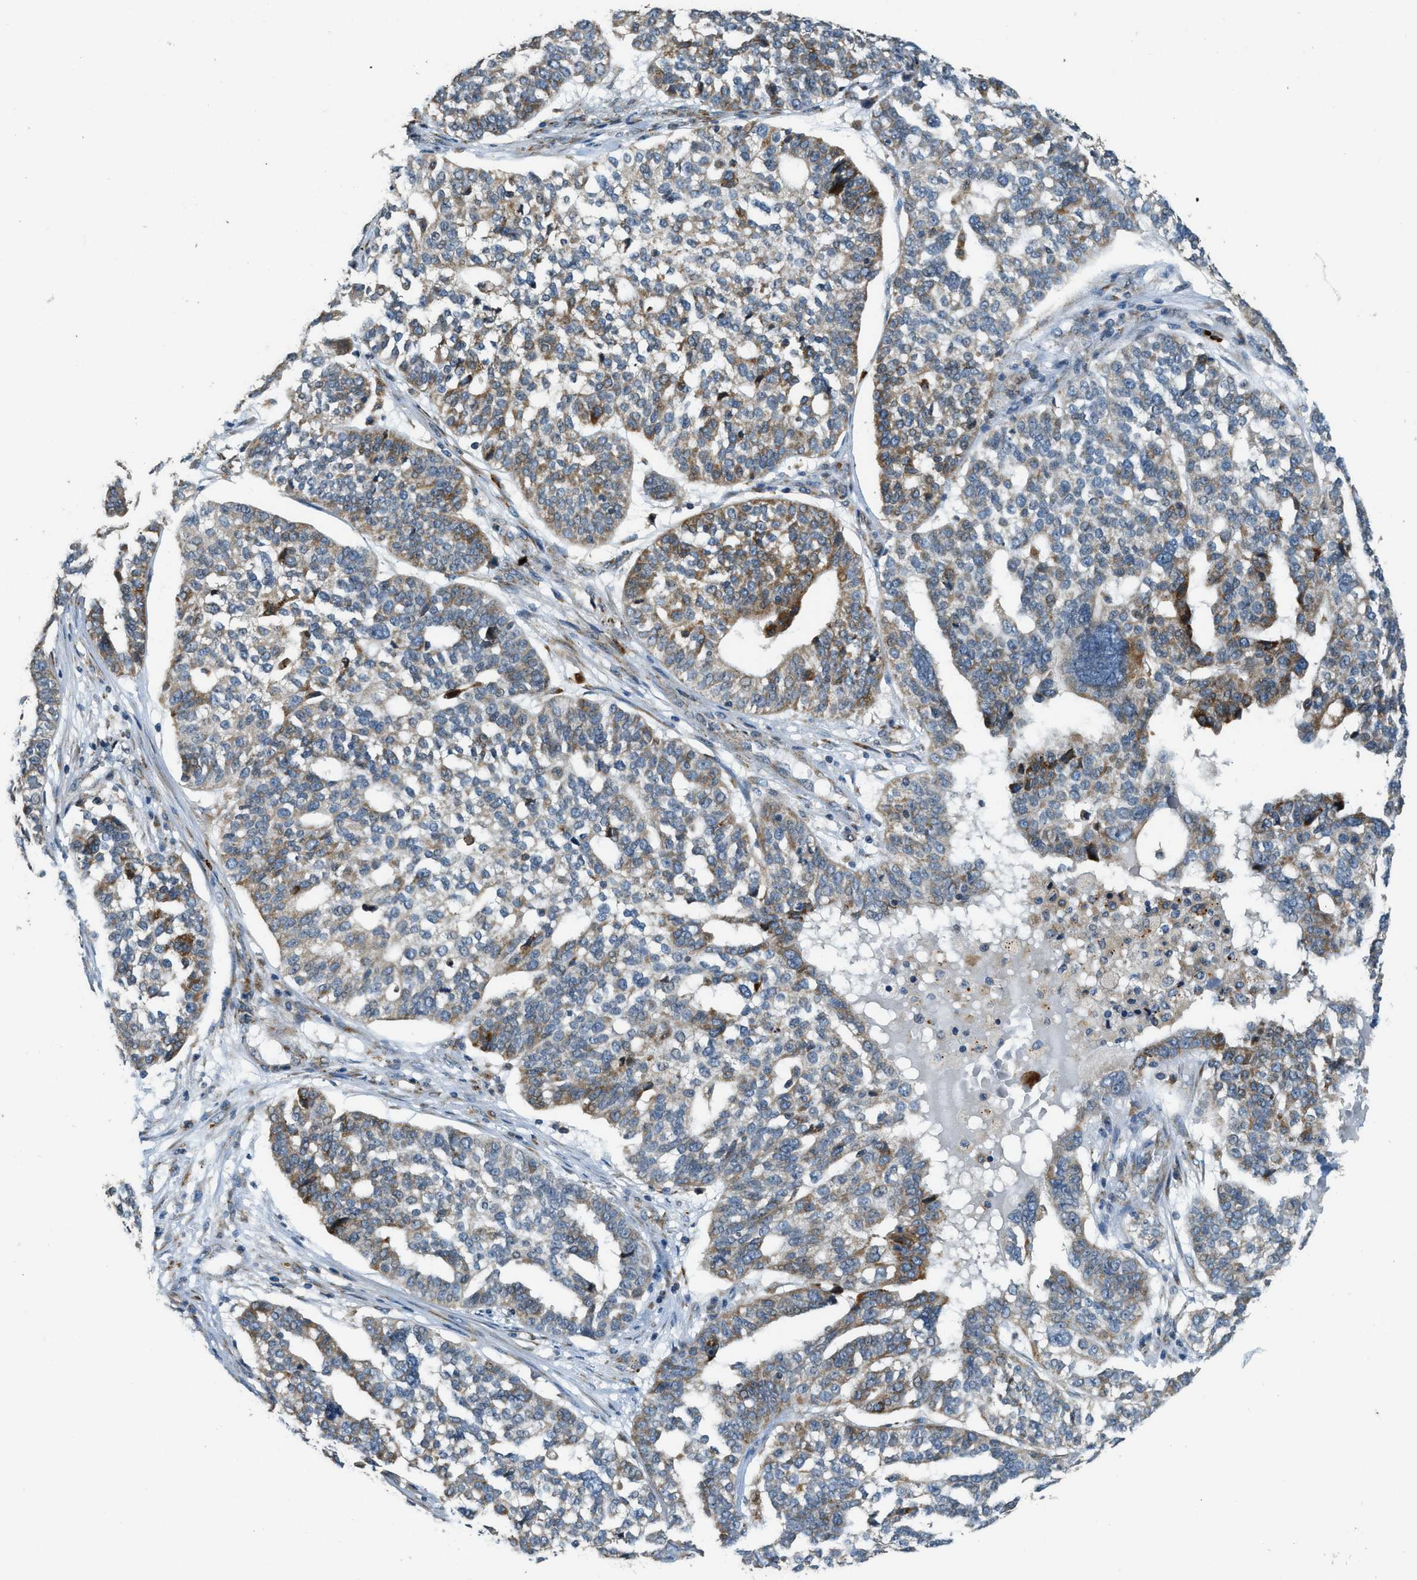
{"staining": {"intensity": "moderate", "quantity": "25%-75%", "location": "cytoplasmic/membranous"}, "tissue": "ovarian cancer", "cell_type": "Tumor cells", "image_type": "cancer", "snomed": [{"axis": "morphology", "description": "Cystadenocarcinoma, serous, NOS"}, {"axis": "topography", "description": "Ovary"}], "caption": "Approximately 25%-75% of tumor cells in ovarian serous cystadenocarcinoma display moderate cytoplasmic/membranous protein positivity as visualized by brown immunohistochemical staining.", "gene": "HERC2", "patient": {"sex": "female", "age": 59}}